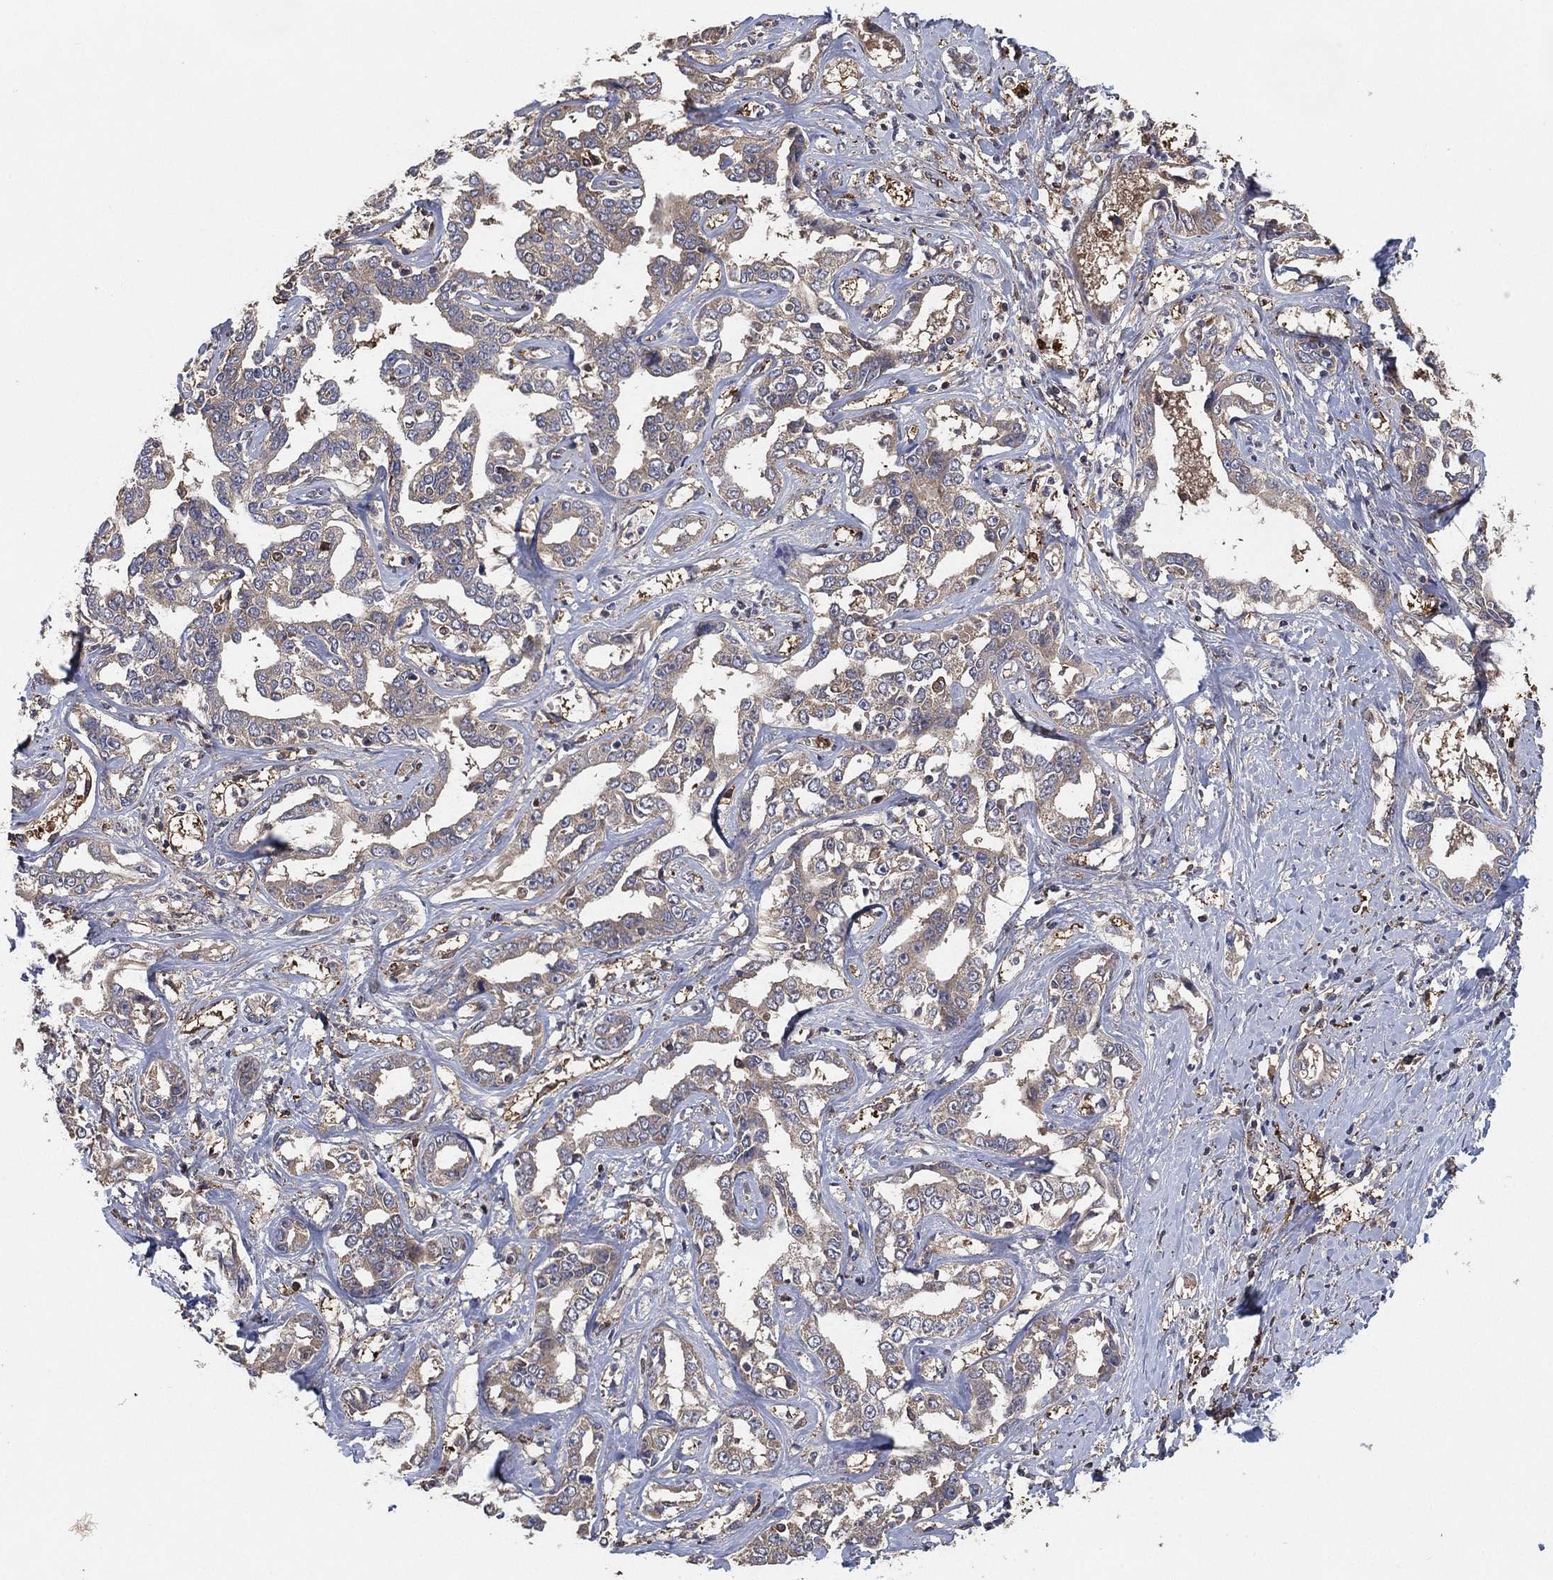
{"staining": {"intensity": "weak", "quantity": "<25%", "location": "cytoplasmic/membranous"}, "tissue": "liver cancer", "cell_type": "Tumor cells", "image_type": "cancer", "snomed": [{"axis": "morphology", "description": "Cholangiocarcinoma"}, {"axis": "topography", "description": "Liver"}], "caption": "There is no significant positivity in tumor cells of liver cancer.", "gene": "PSMG4", "patient": {"sex": "male", "age": 59}}